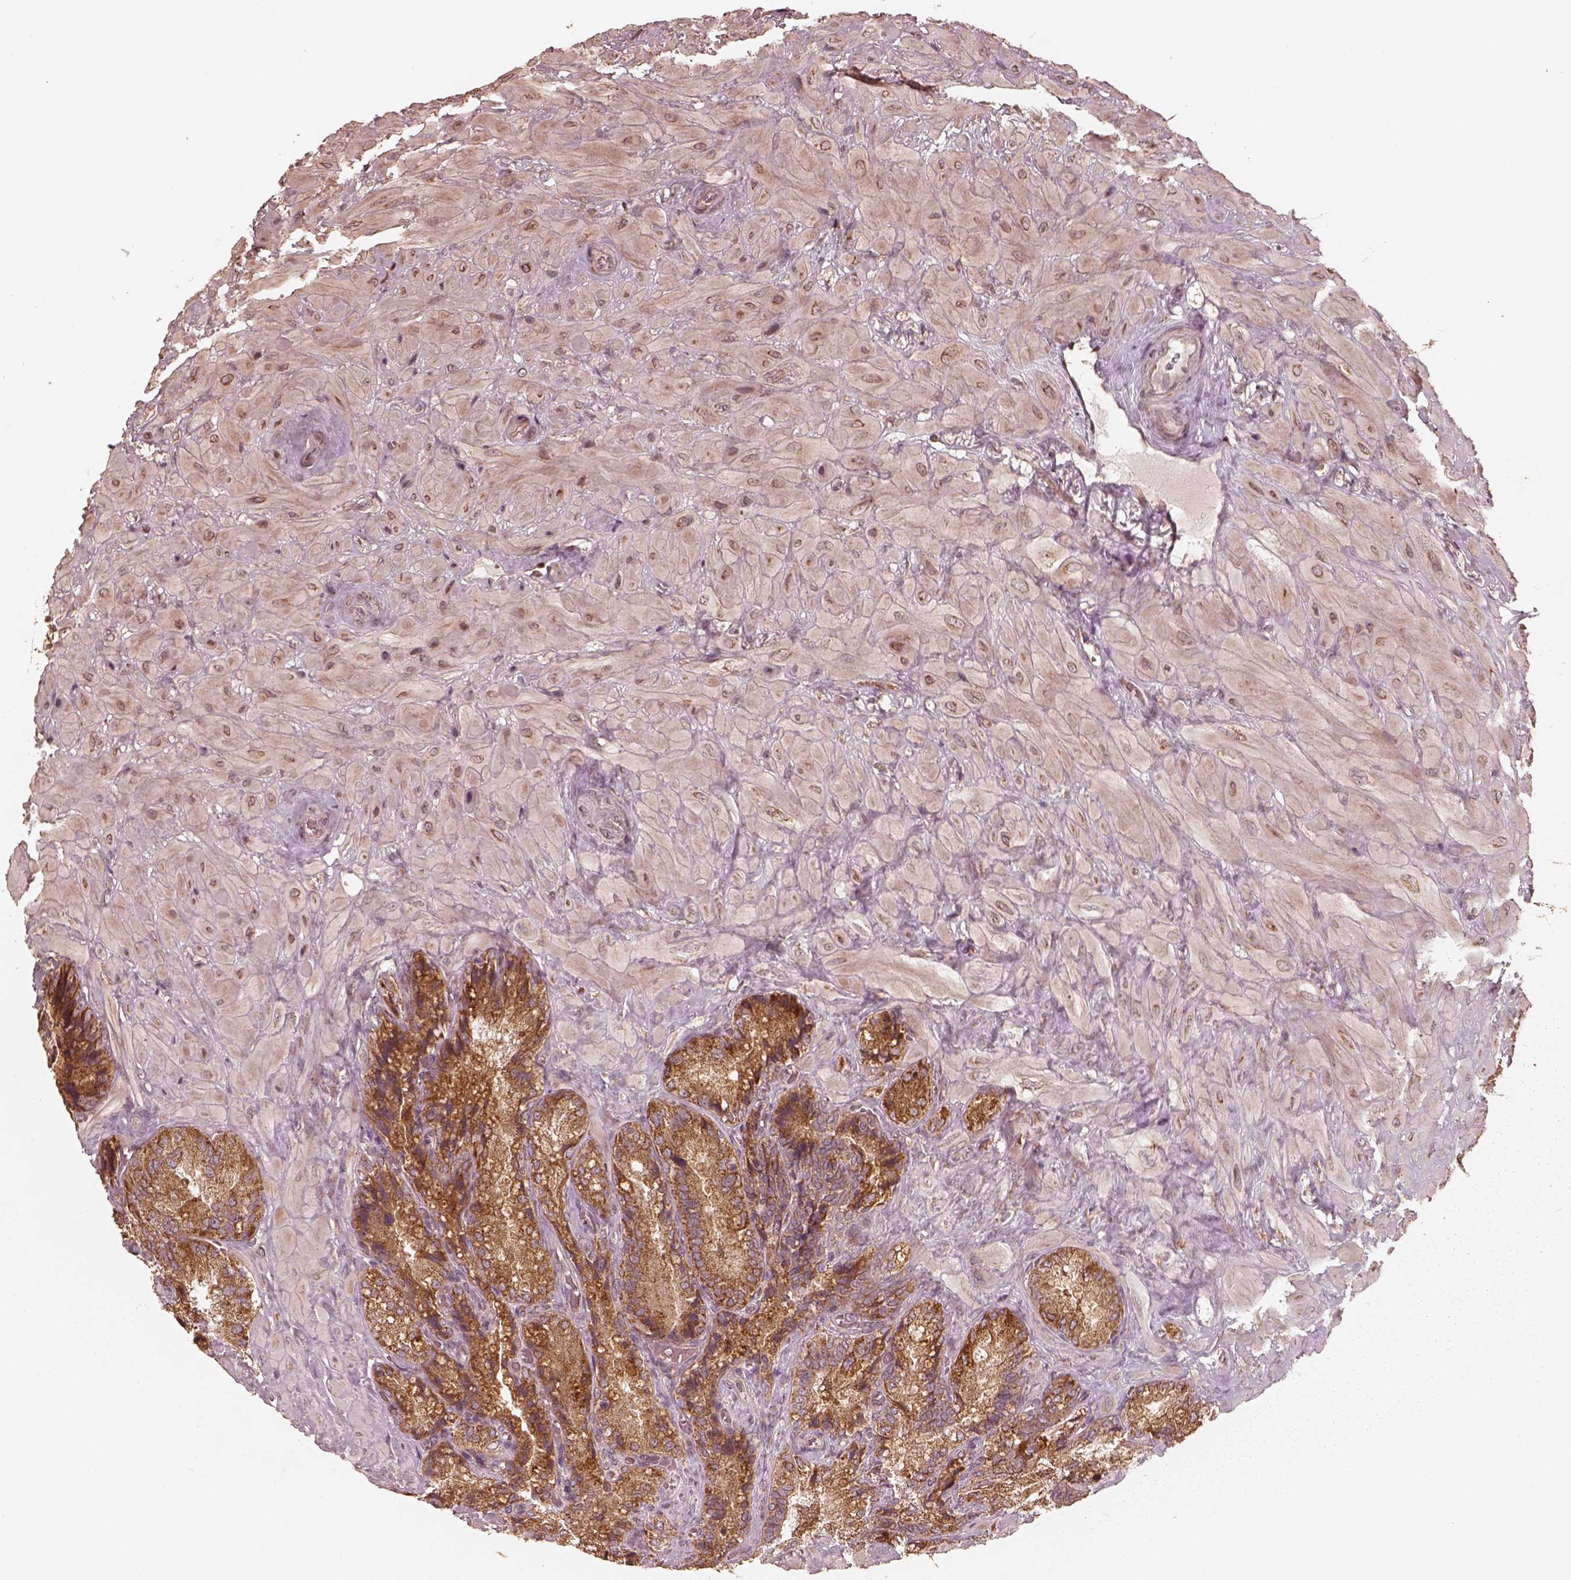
{"staining": {"intensity": "strong", "quantity": ">75%", "location": "cytoplasmic/membranous"}, "tissue": "seminal vesicle", "cell_type": "Glandular cells", "image_type": "normal", "snomed": [{"axis": "morphology", "description": "Normal tissue, NOS"}, {"axis": "topography", "description": "Seminal veicle"}], "caption": "Immunohistochemical staining of unremarkable human seminal vesicle exhibits strong cytoplasmic/membranous protein expression in about >75% of glandular cells. (Brightfield microscopy of DAB IHC at high magnification).", "gene": "DNAJC25", "patient": {"sex": "male", "age": 57}}